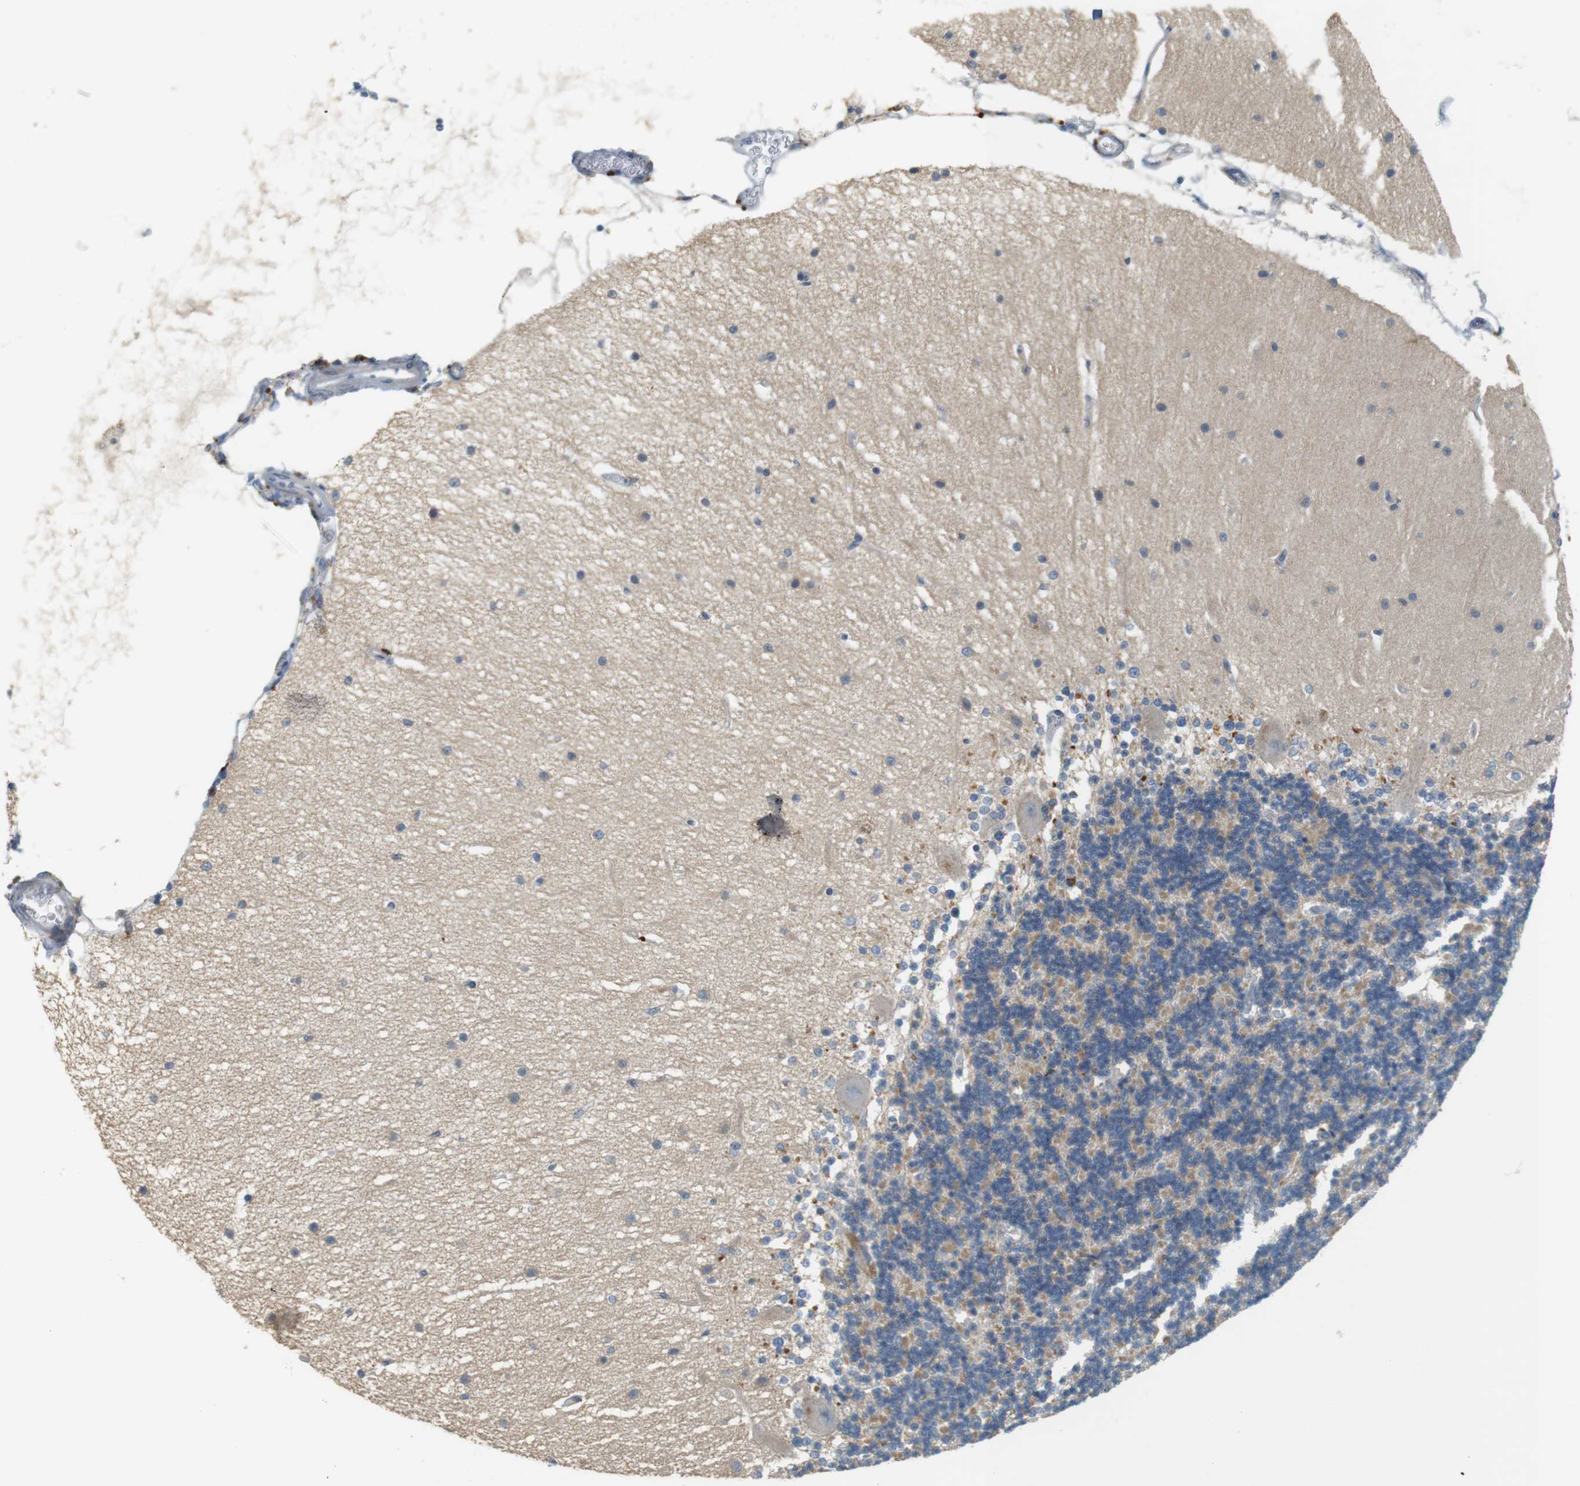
{"staining": {"intensity": "moderate", "quantity": "<25%", "location": "cytoplasmic/membranous"}, "tissue": "cerebellum", "cell_type": "Cells in granular layer", "image_type": "normal", "snomed": [{"axis": "morphology", "description": "Normal tissue, NOS"}, {"axis": "topography", "description": "Cerebellum"}], "caption": "Protein expression by immunohistochemistry exhibits moderate cytoplasmic/membranous positivity in about <25% of cells in granular layer in normal cerebellum.", "gene": "CREB3L2", "patient": {"sex": "female", "age": 54}}